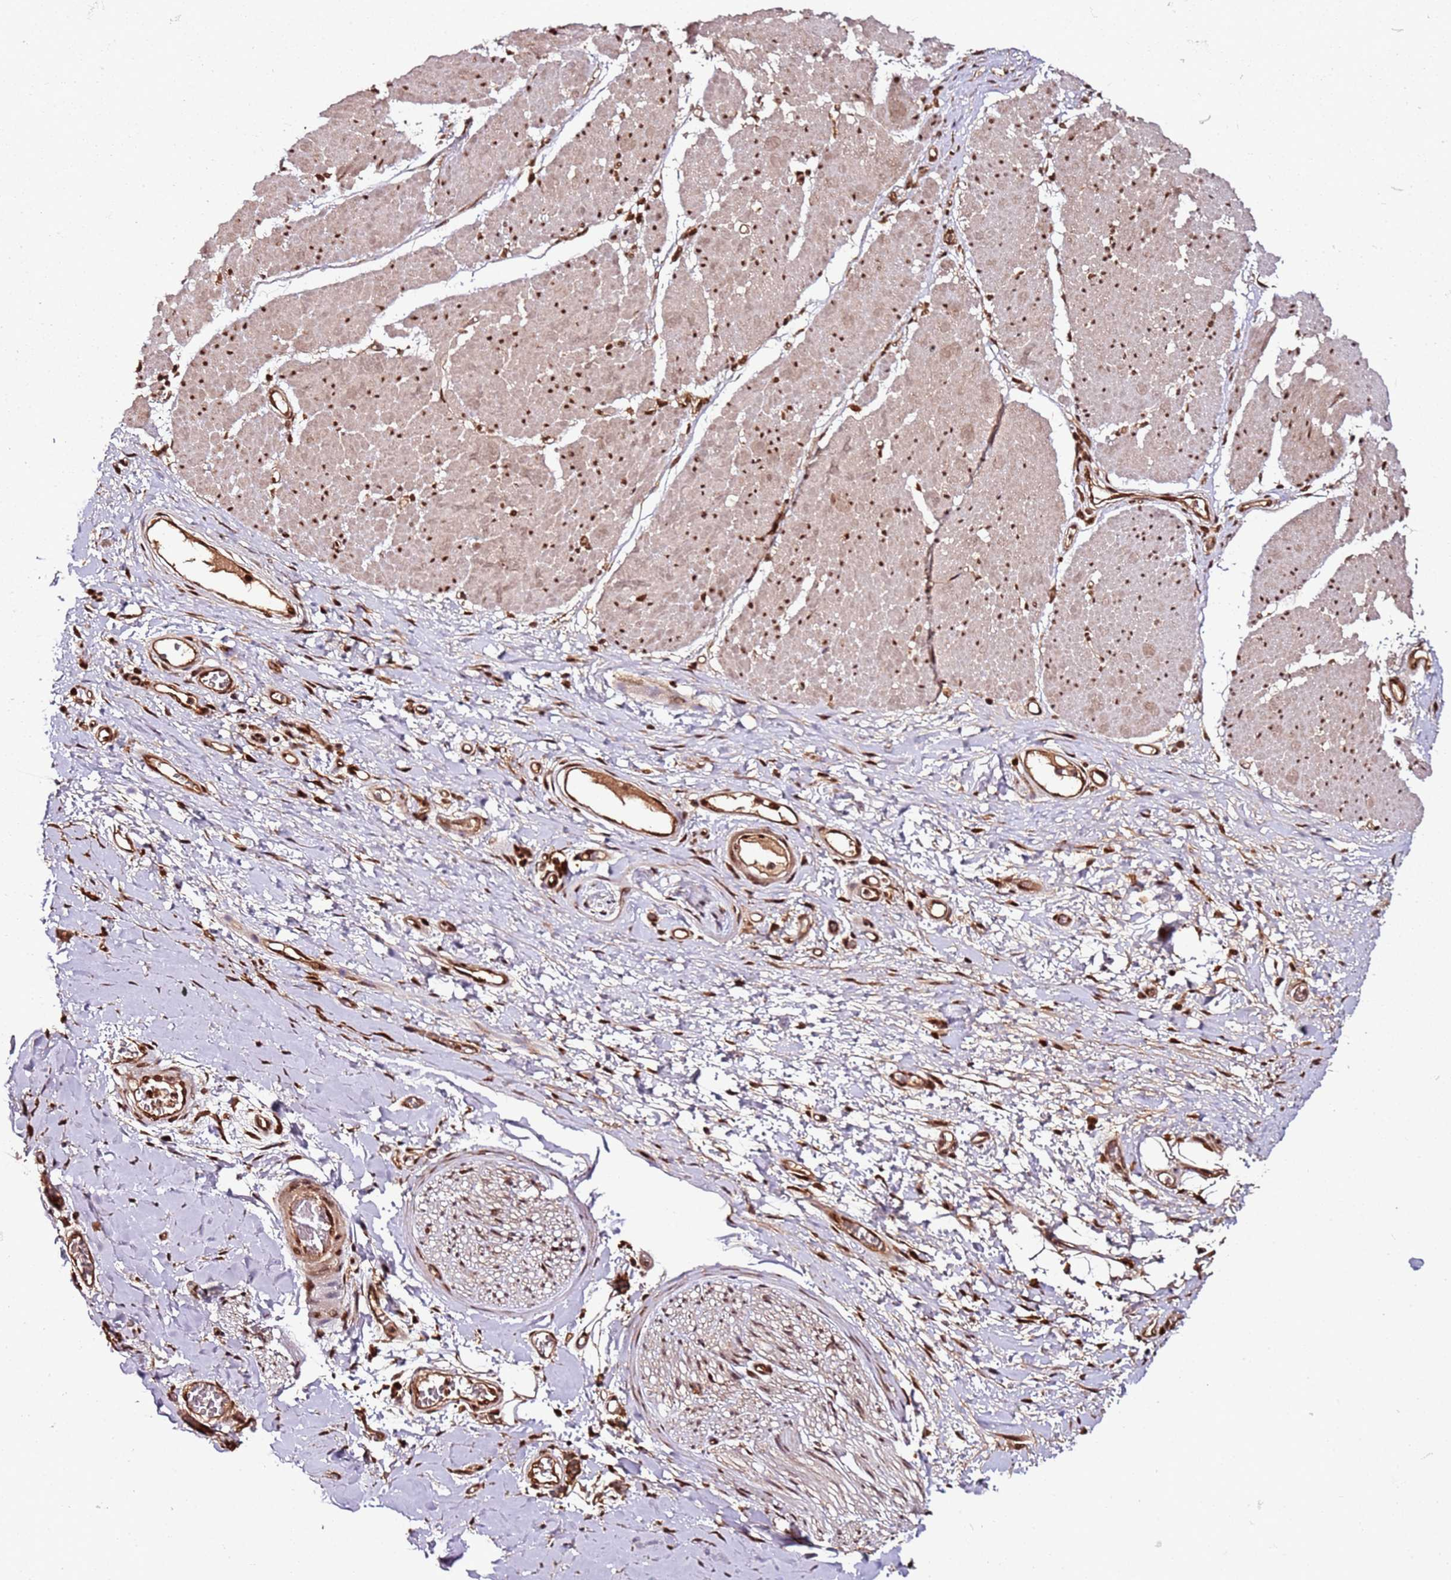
{"staining": {"intensity": "negative", "quantity": "none", "location": "none"}, "tissue": "adipose tissue", "cell_type": "Adipocytes", "image_type": "normal", "snomed": [{"axis": "morphology", "description": "Normal tissue, NOS"}, {"axis": "morphology", "description": "Adenocarcinoma, NOS"}, {"axis": "topography", "description": "Esophagus"}, {"axis": "topography", "description": "Stomach, upper"}, {"axis": "topography", "description": "Peripheral nerve tissue"}], "caption": "Adipose tissue was stained to show a protein in brown. There is no significant staining in adipocytes. The staining was performed using DAB to visualize the protein expression in brown, while the nuclei were stained in blue with hematoxylin (Magnification: 20x).", "gene": "XRN2", "patient": {"sex": "male", "age": 62}}